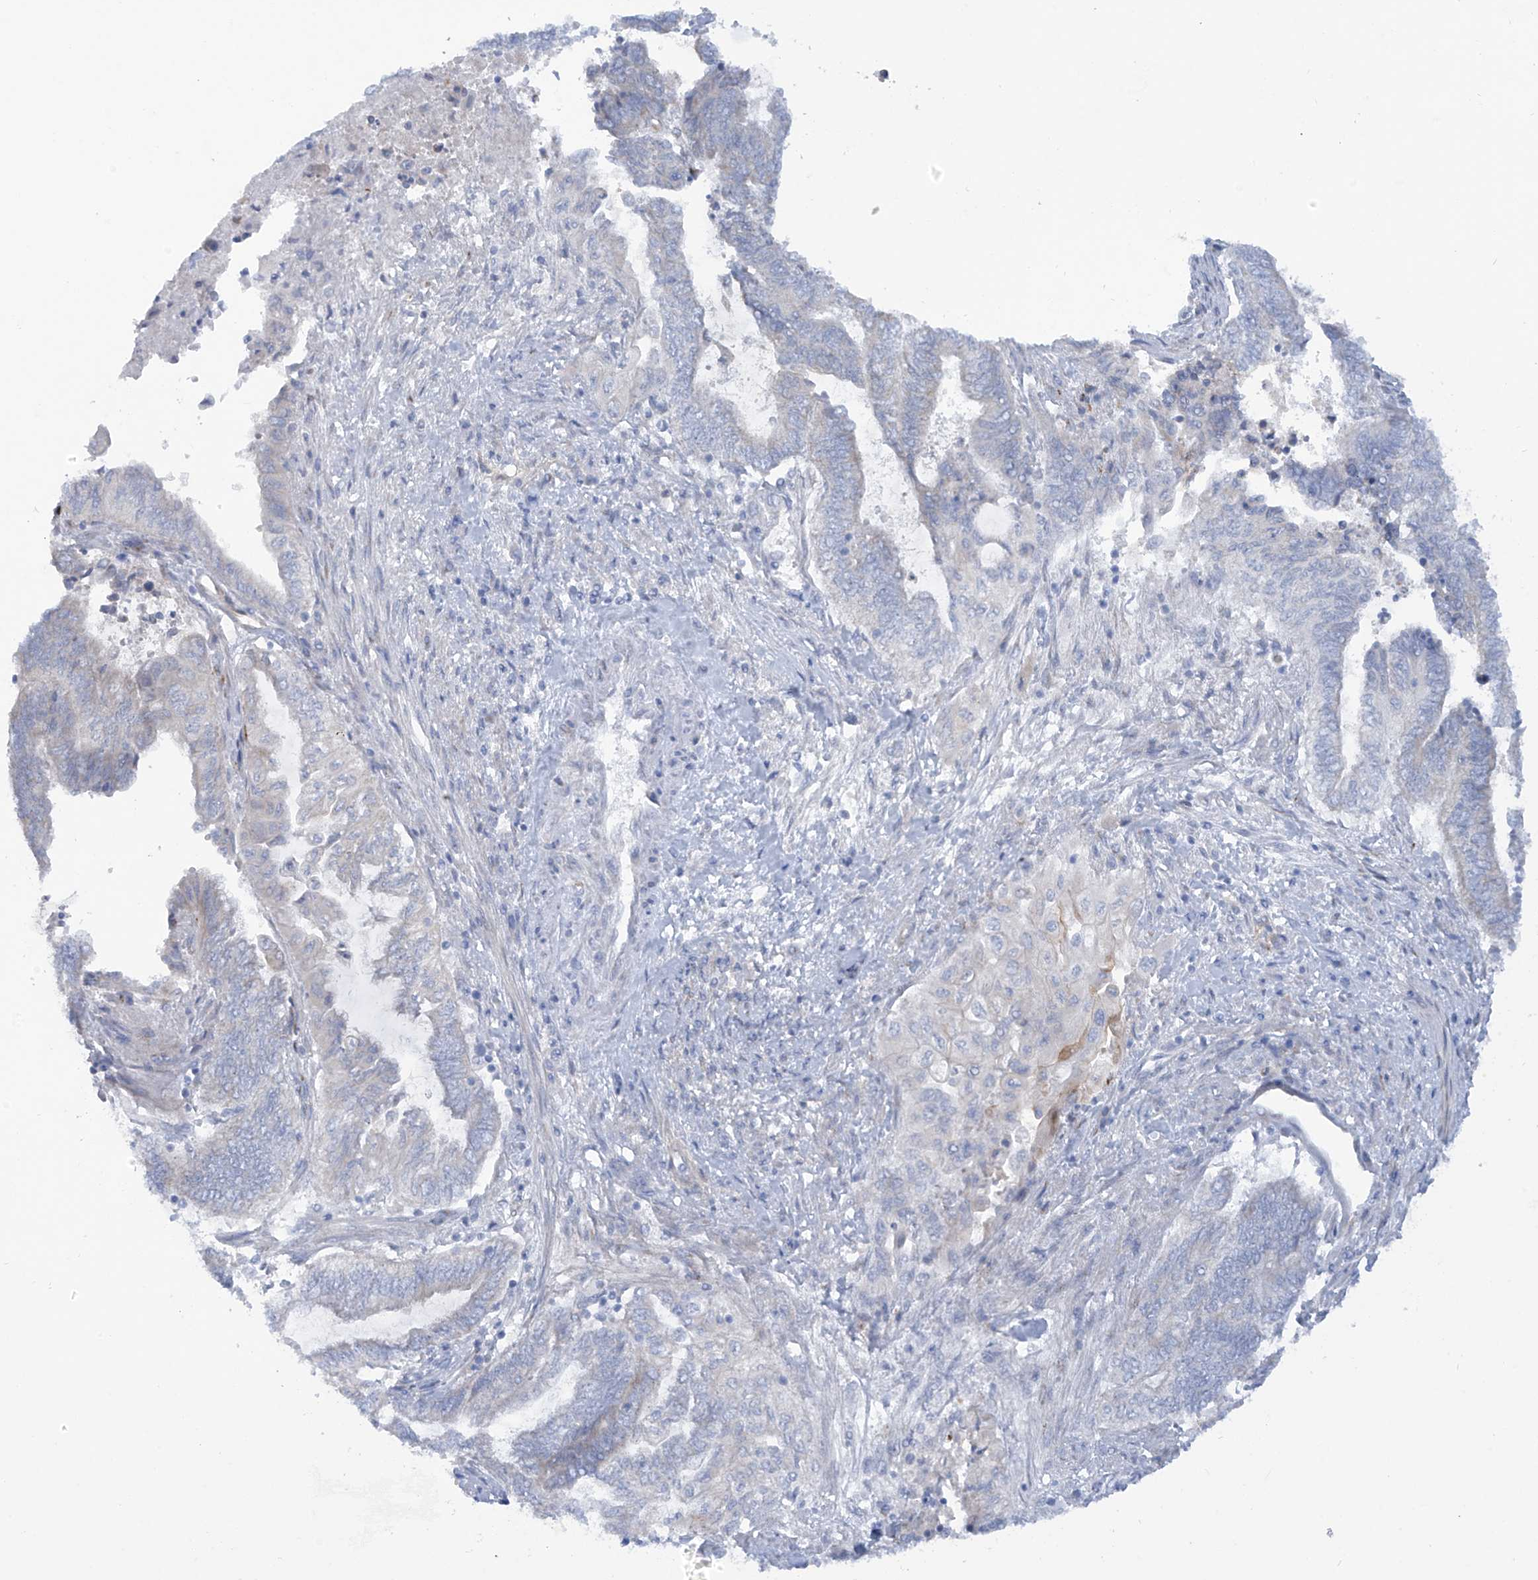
{"staining": {"intensity": "negative", "quantity": "none", "location": "none"}, "tissue": "endometrial cancer", "cell_type": "Tumor cells", "image_type": "cancer", "snomed": [{"axis": "morphology", "description": "Adenocarcinoma, NOS"}, {"axis": "topography", "description": "Uterus"}, {"axis": "topography", "description": "Endometrium"}], "caption": "Endometrial adenocarcinoma was stained to show a protein in brown. There is no significant staining in tumor cells.", "gene": "TRMT2B", "patient": {"sex": "female", "age": 70}}